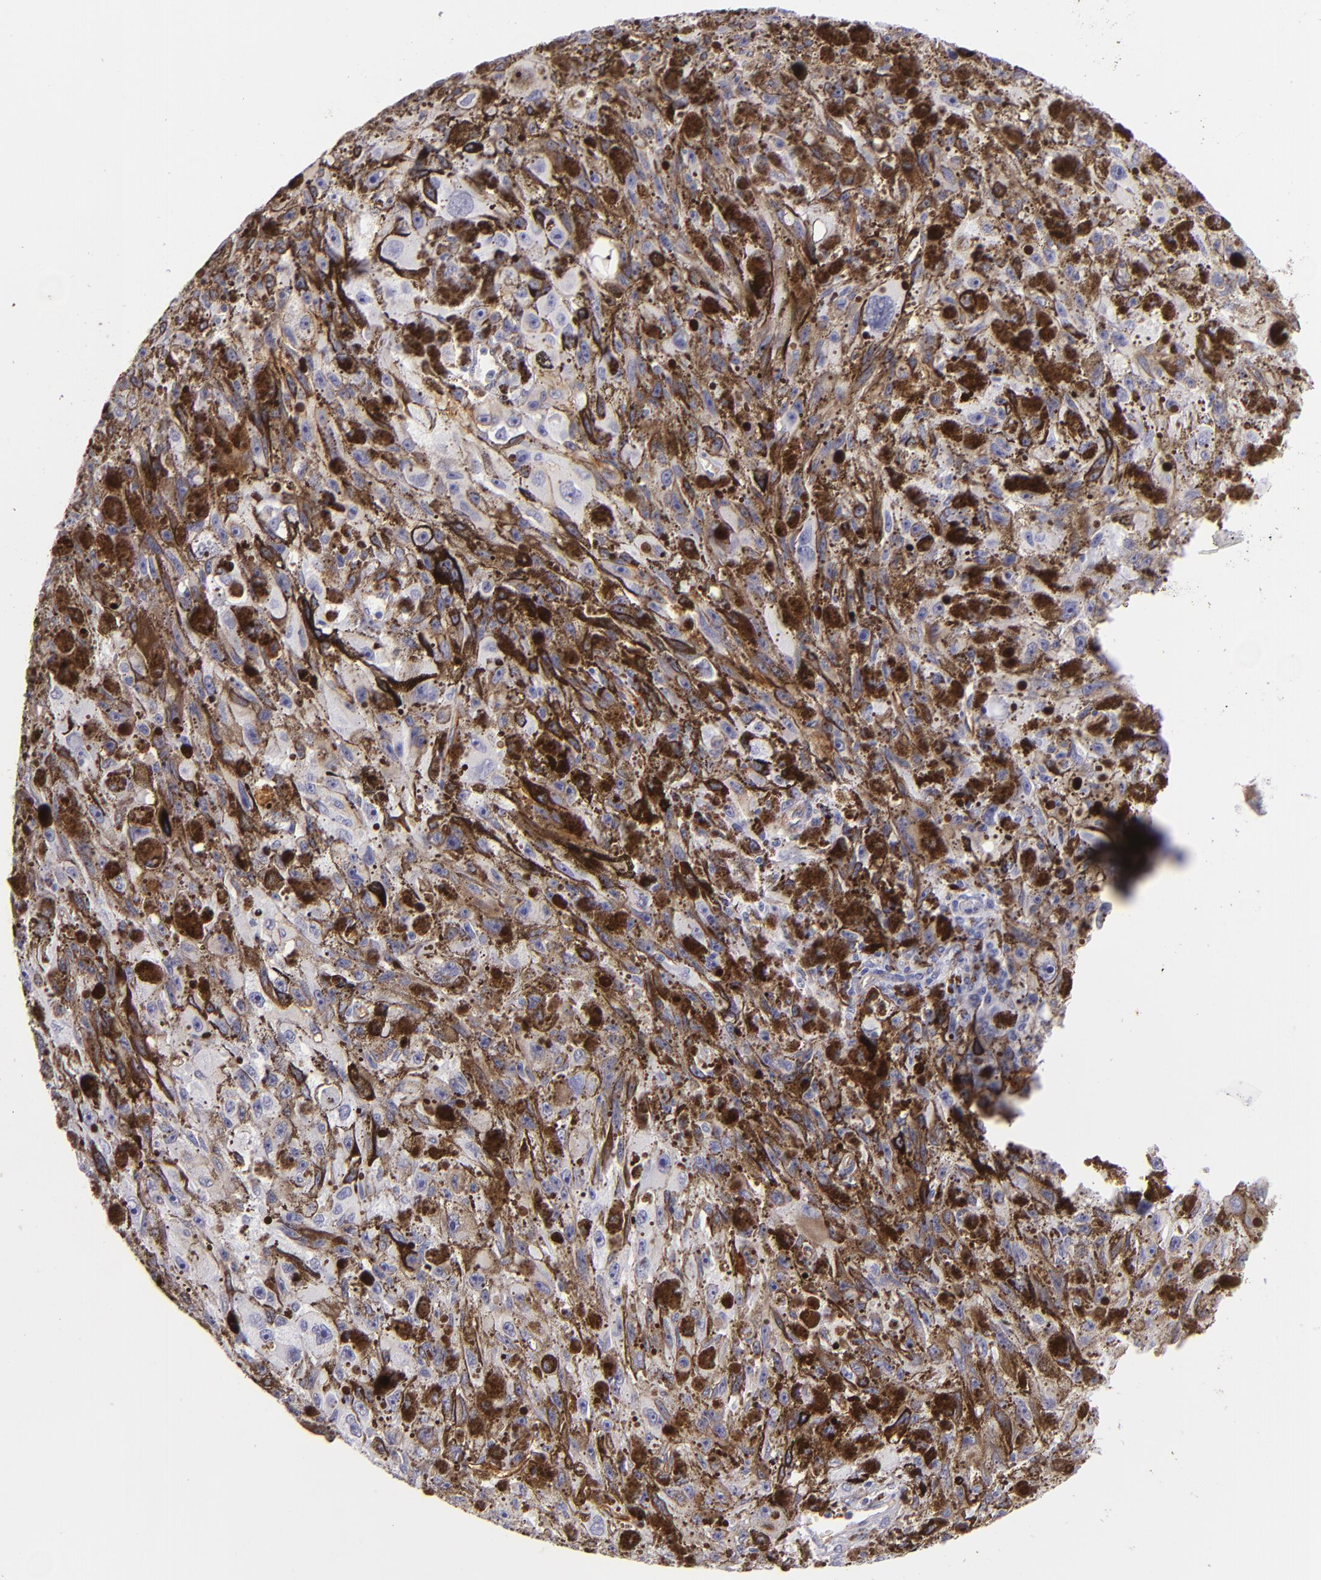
{"staining": {"intensity": "negative", "quantity": "none", "location": "none"}, "tissue": "melanoma", "cell_type": "Tumor cells", "image_type": "cancer", "snomed": [{"axis": "morphology", "description": "Malignant melanoma, NOS"}, {"axis": "topography", "description": "Skin"}], "caption": "The image demonstrates no significant positivity in tumor cells of melanoma.", "gene": "THBD", "patient": {"sex": "female", "age": 104}}